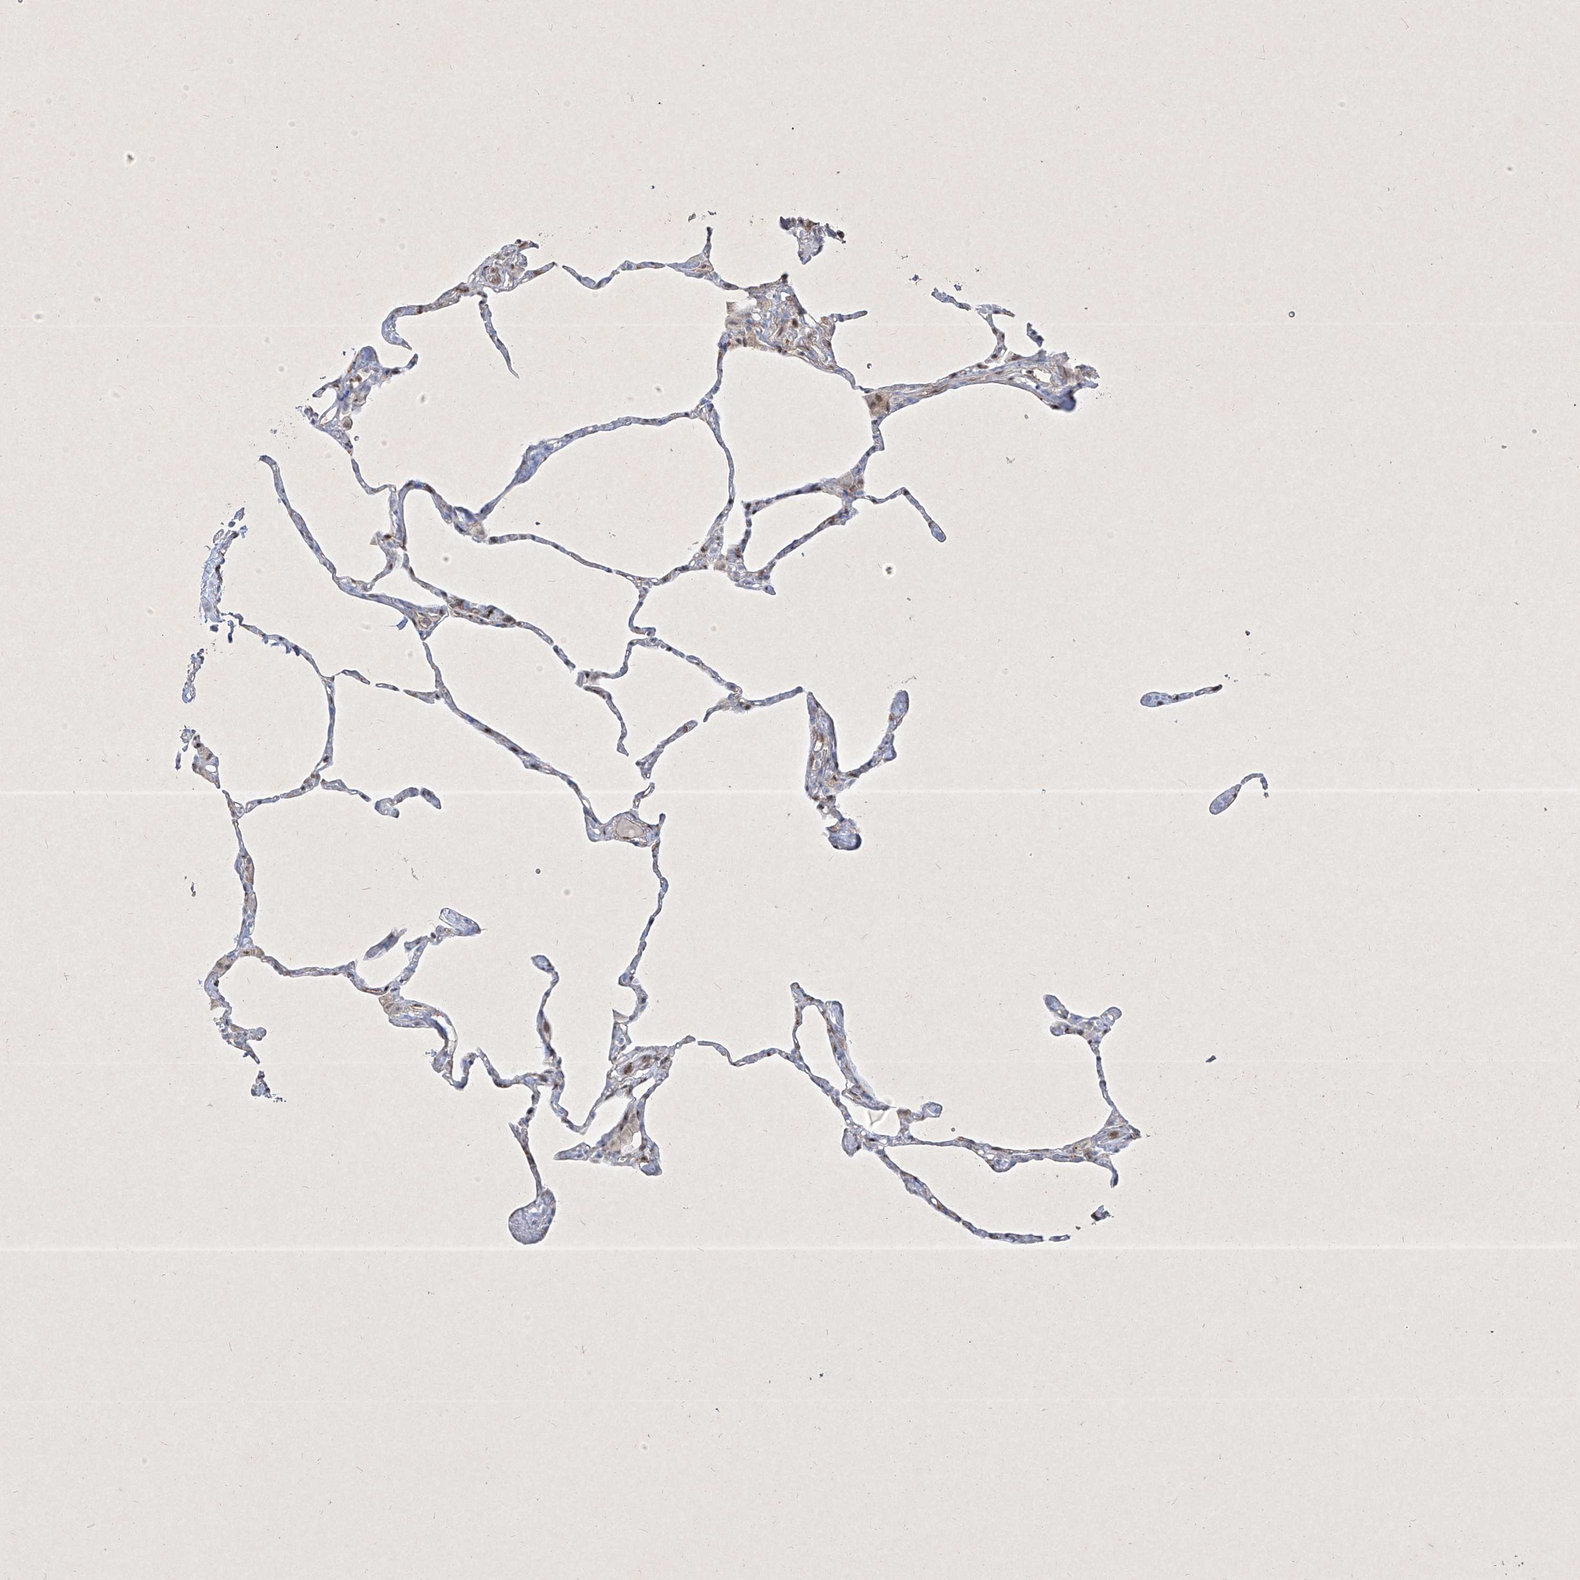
{"staining": {"intensity": "moderate", "quantity": "<25%", "location": "nuclear"}, "tissue": "lung", "cell_type": "Alveolar cells", "image_type": "normal", "snomed": [{"axis": "morphology", "description": "Normal tissue, NOS"}, {"axis": "topography", "description": "Lung"}], "caption": "IHC of benign human lung demonstrates low levels of moderate nuclear expression in about <25% of alveolar cells. The staining was performed using DAB, with brown indicating positive protein expression. Nuclei are stained blue with hematoxylin.", "gene": "PSMB10", "patient": {"sex": "male", "age": 65}}